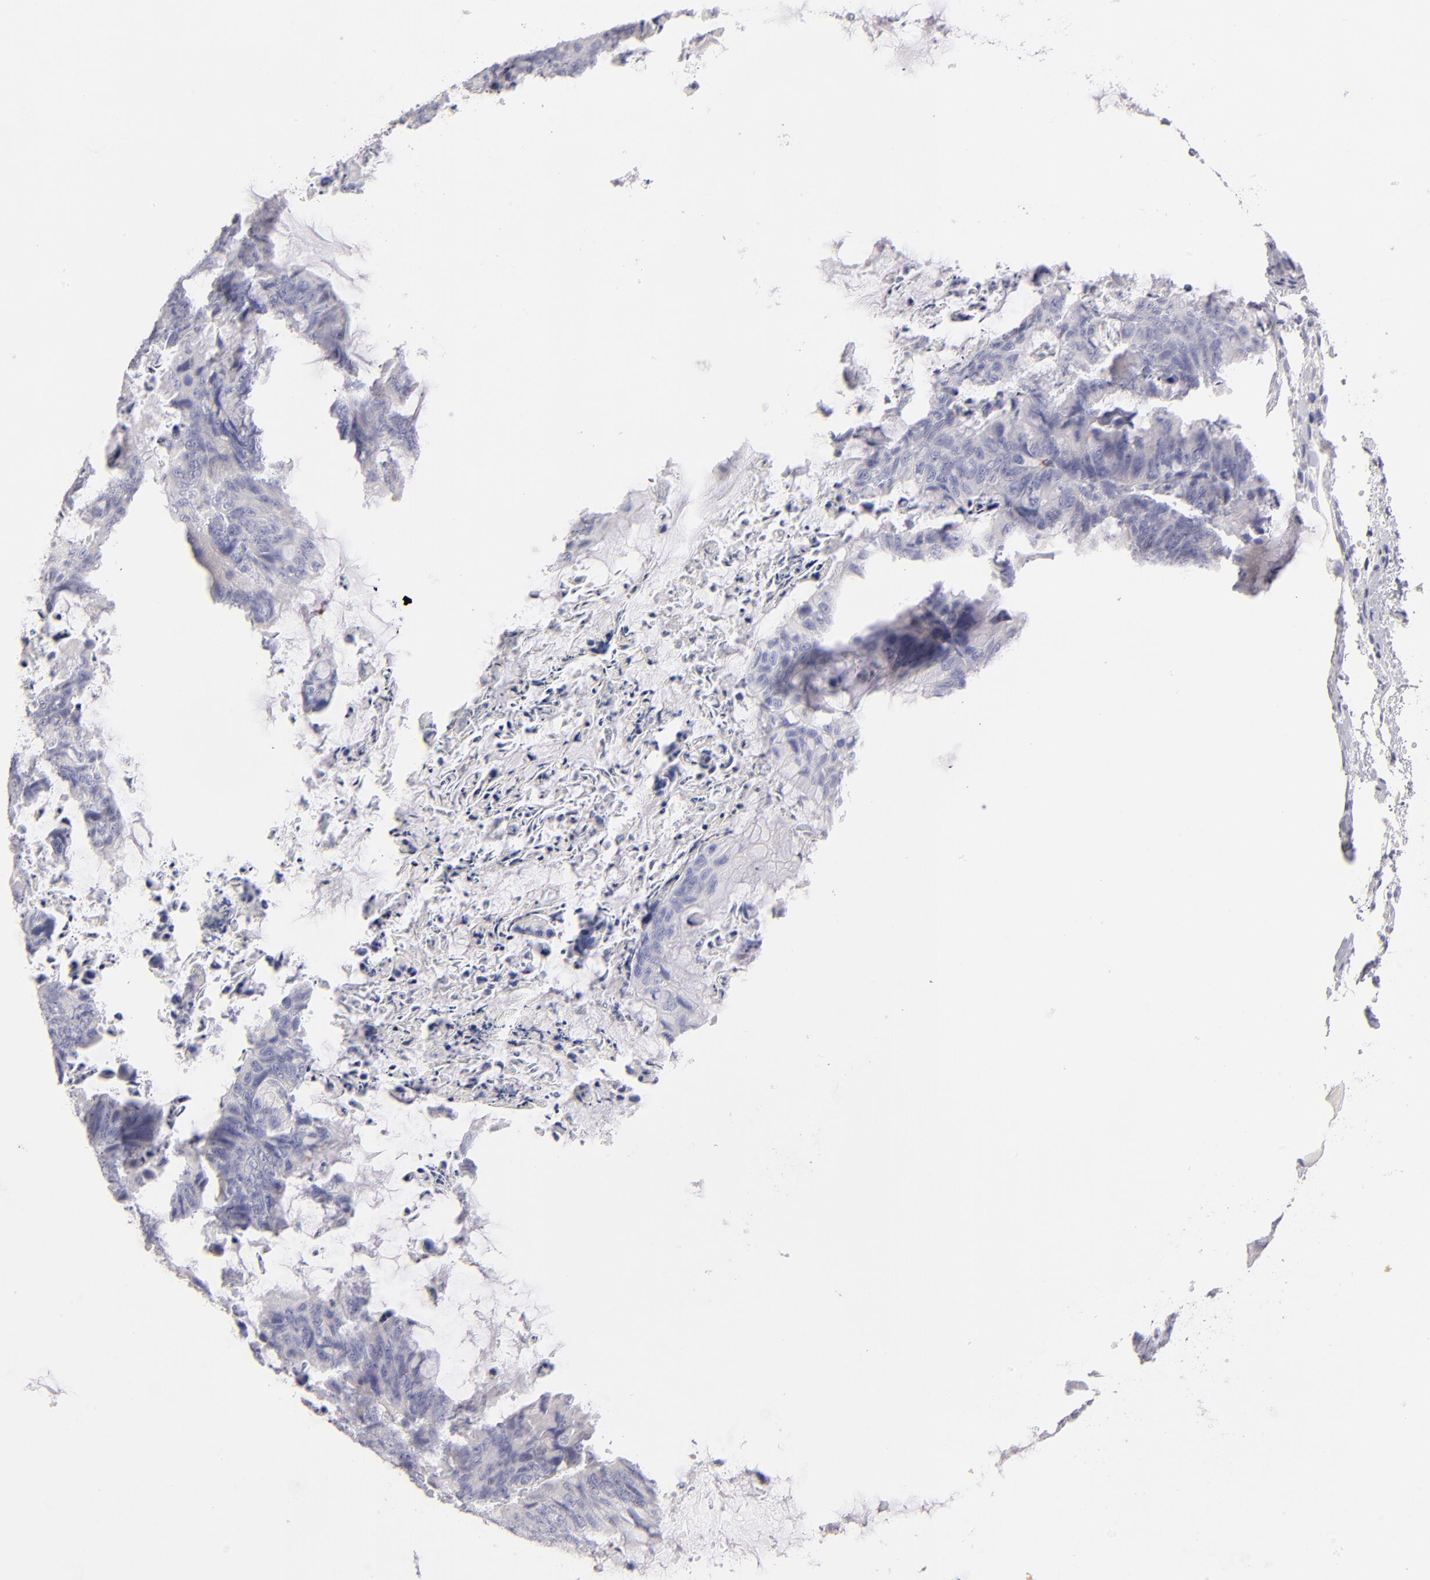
{"staining": {"intensity": "negative", "quantity": "none", "location": "none"}, "tissue": "ovarian cancer", "cell_type": "Tumor cells", "image_type": "cancer", "snomed": [{"axis": "morphology", "description": "Cystadenocarcinoma, mucinous, NOS"}, {"axis": "topography", "description": "Ovary"}], "caption": "Immunohistochemistry (IHC) image of ovarian mucinous cystadenocarcinoma stained for a protein (brown), which reveals no staining in tumor cells. (DAB immunohistochemistry (IHC) with hematoxylin counter stain).", "gene": "PLVAP", "patient": {"sex": "female", "age": 36}}